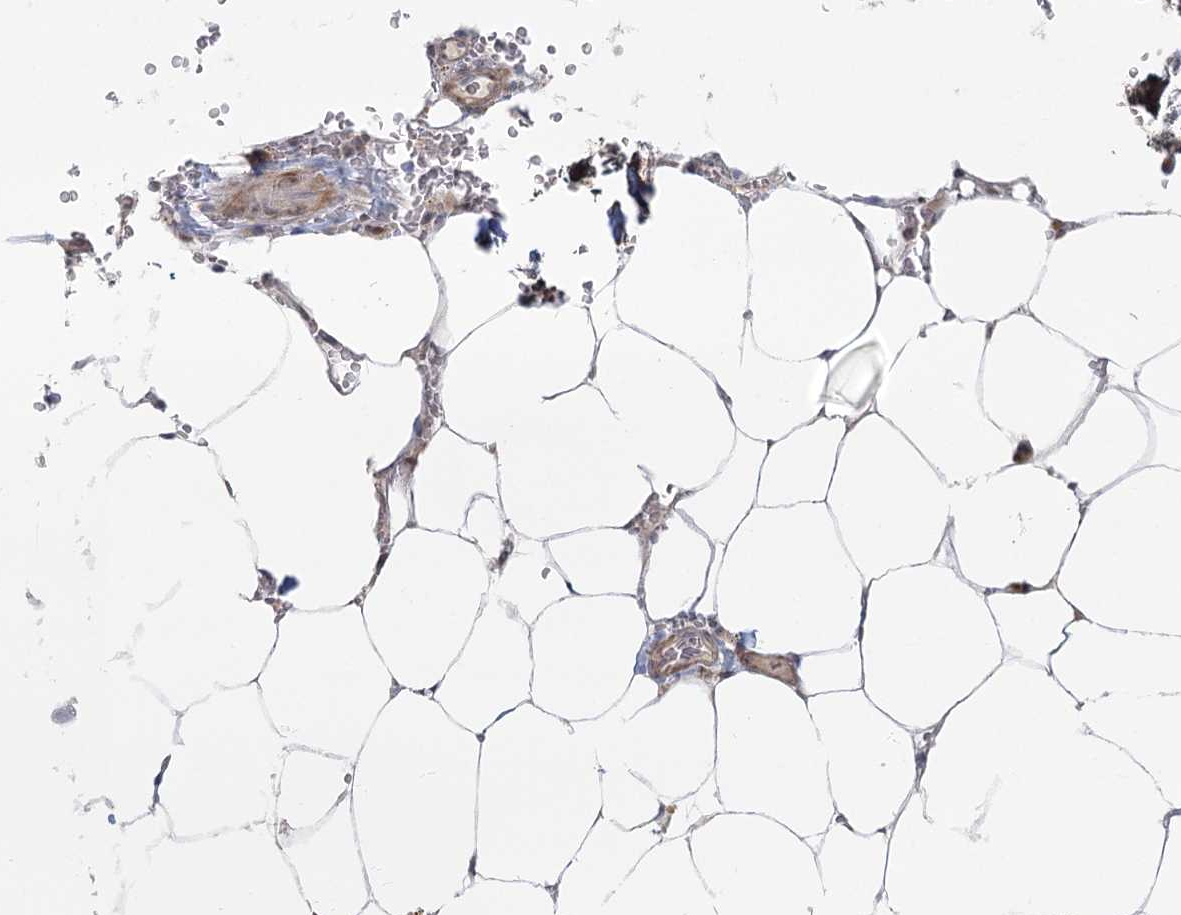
{"staining": {"intensity": "weak", "quantity": "25%-75%", "location": "cytoplasmic/membranous"}, "tissue": "bone marrow", "cell_type": "Hematopoietic cells", "image_type": "normal", "snomed": [{"axis": "morphology", "description": "Normal tissue, NOS"}, {"axis": "topography", "description": "Bone marrow"}], "caption": "Immunohistochemical staining of unremarkable bone marrow exhibits weak cytoplasmic/membranous protein positivity in approximately 25%-75% of hematopoietic cells. The staining is performed using DAB brown chromogen to label protein expression. The nuclei are counter-stained blue using hematoxylin.", "gene": "USP11", "patient": {"sex": "male", "age": 70}}